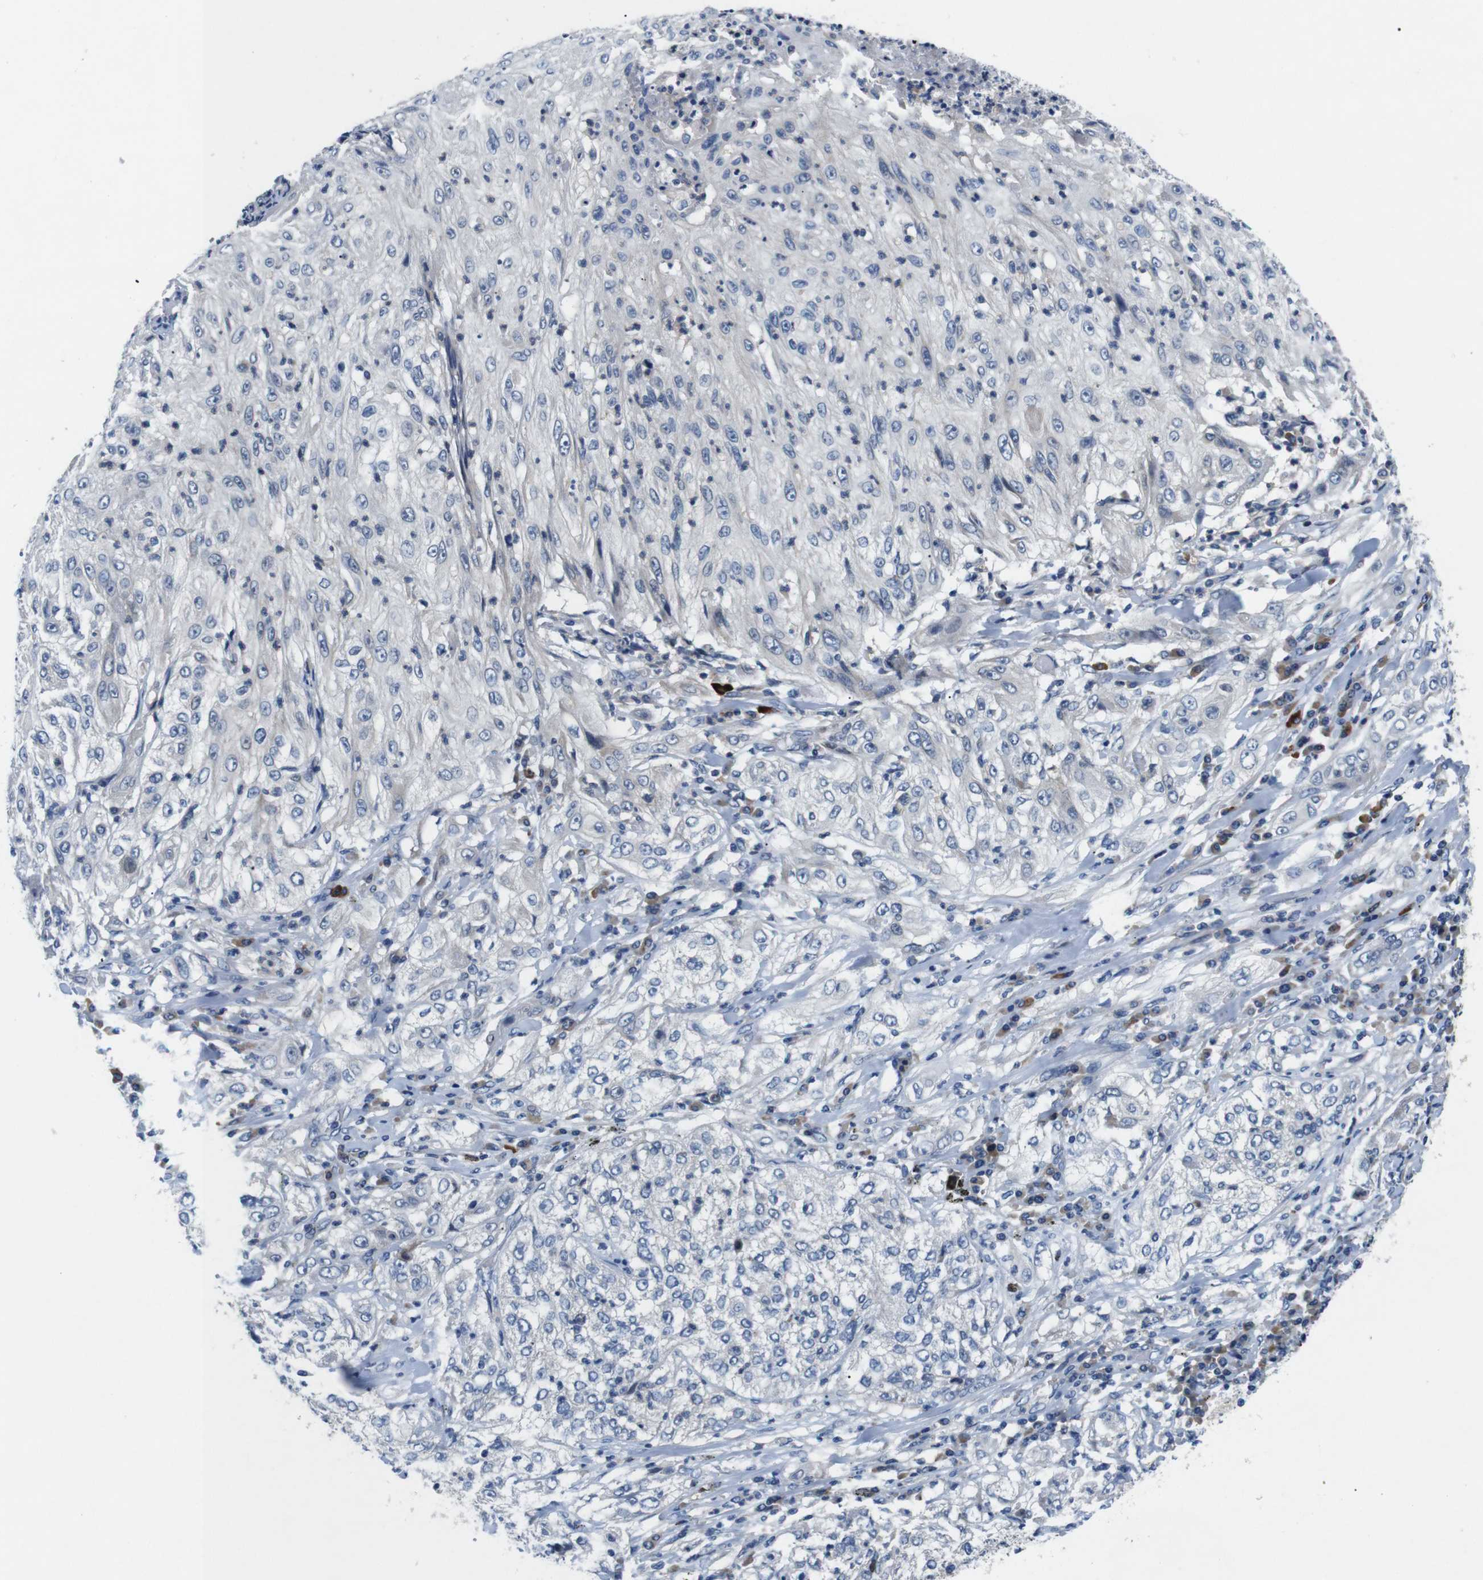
{"staining": {"intensity": "negative", "quantity": "none", "location": "none"}, "tissue": "lung cancer", "cell_type": "Tumor cells", "image_type": "cancer", "snomed": [{"axis": "morphology", "description": "Inflammation, NOS"}, {"axis": "morphology", "description": "Squamous cell carcinoma, NOS"}, {"axis": "topography", "description": "Lymph node"}, {"axis": "topography", "description": "Soft tissue"}, {"axis": "topography", "description": "Lung"}], "caption": "Image shows no significant protein staining in tumor cells of squamous cell carcinoma (lung).", "gene": "JAK1", "patient": {"sex": "male", "age": 66}}